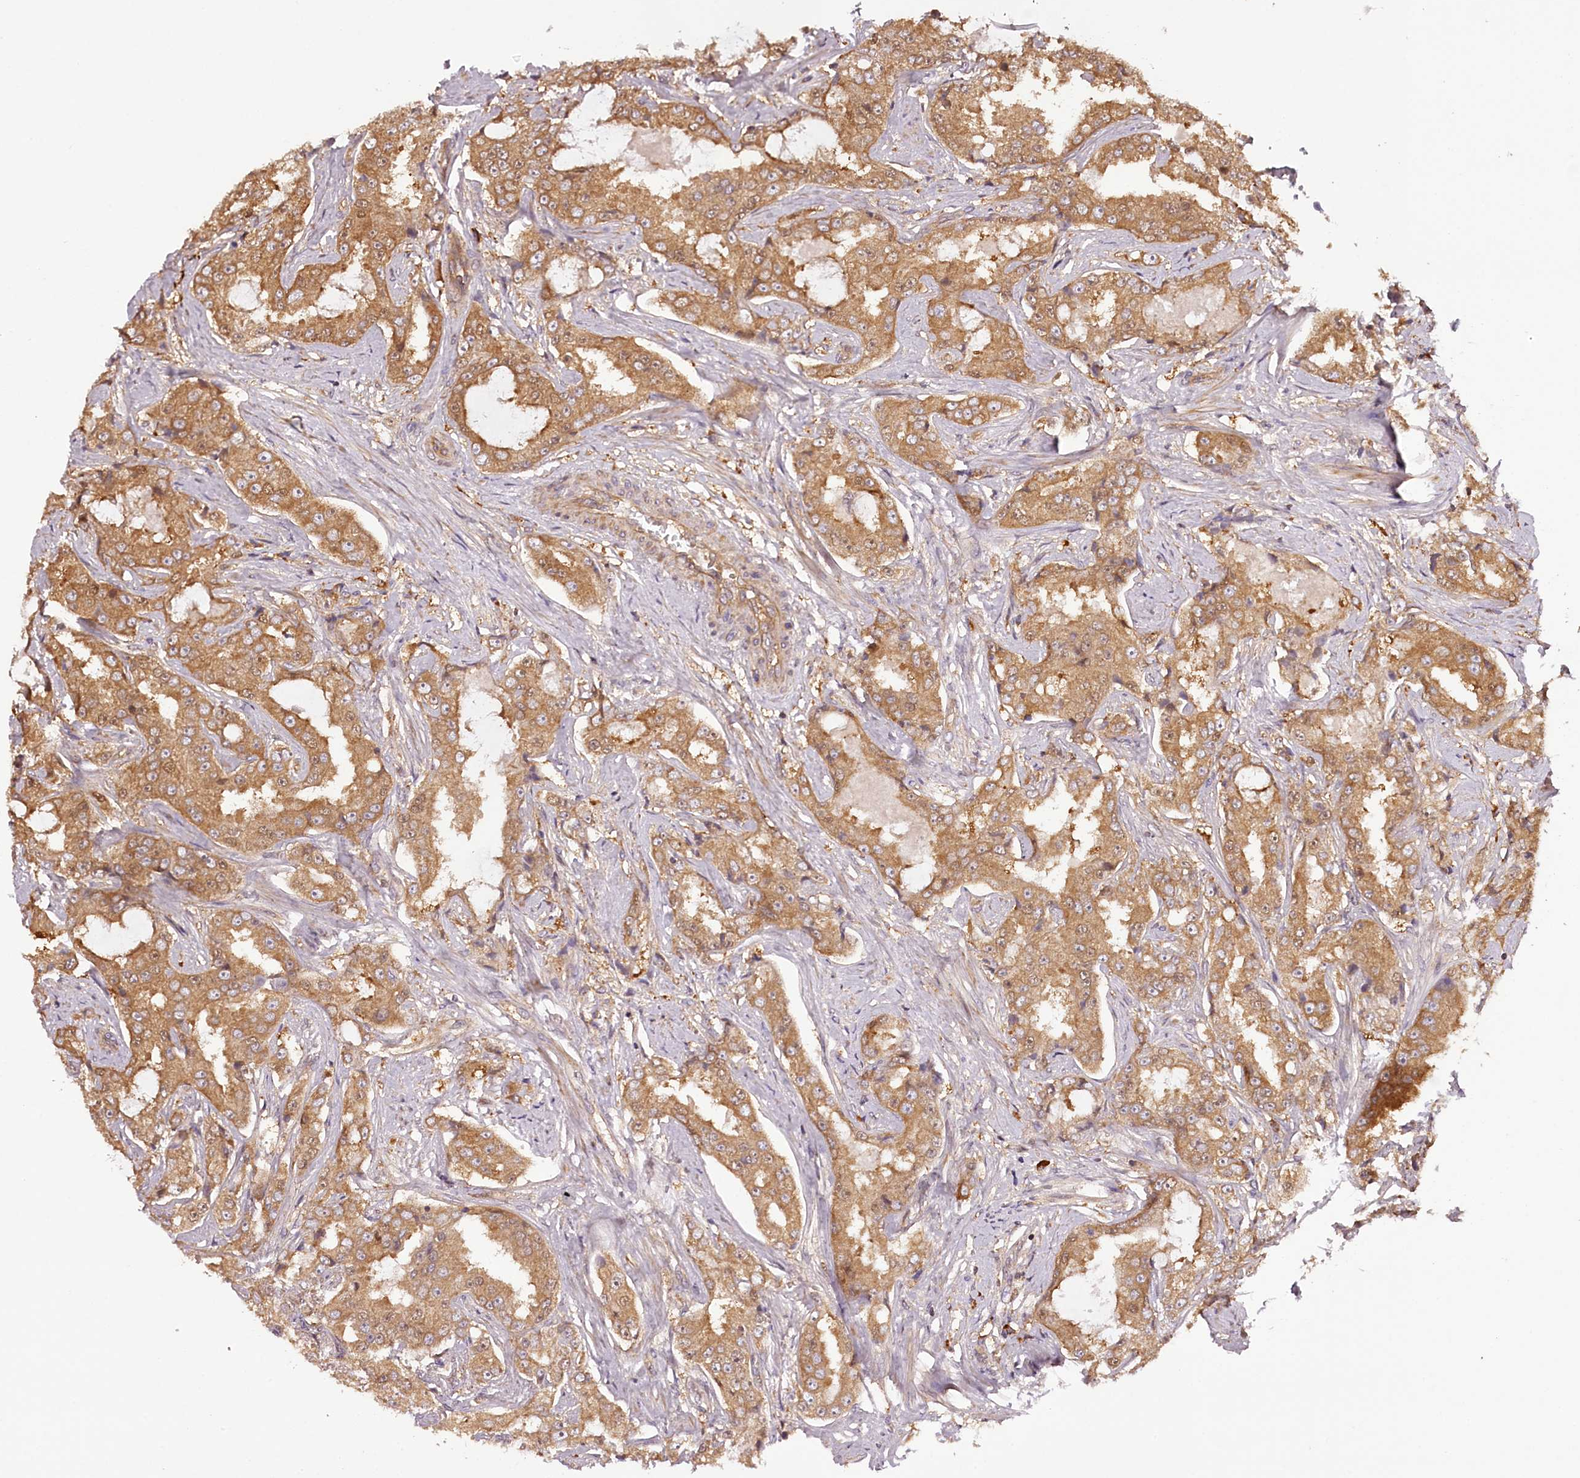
{"staining": {"intensity": "moderate", "quantity": ">75%", "location": "cytoplasmic/membranous"}, "tissue": "prostate cancer", "cell_type": "Tumor cells", "image_type": "cancer", "snomed": [{"axis": "morphology", "description": "Adenocarcinoma, High grade"}, {"axis": "topography", "description": "Prostate"}], "caption": "A photomicrograph of prostate cancer (high-grade adenocarcinoma) stained for a protein reveals moderate cytoplasmic/membranous brown staining in tumor cells.", "gene": "TARS1", "patient": {"sex": "male", "age": 73}}